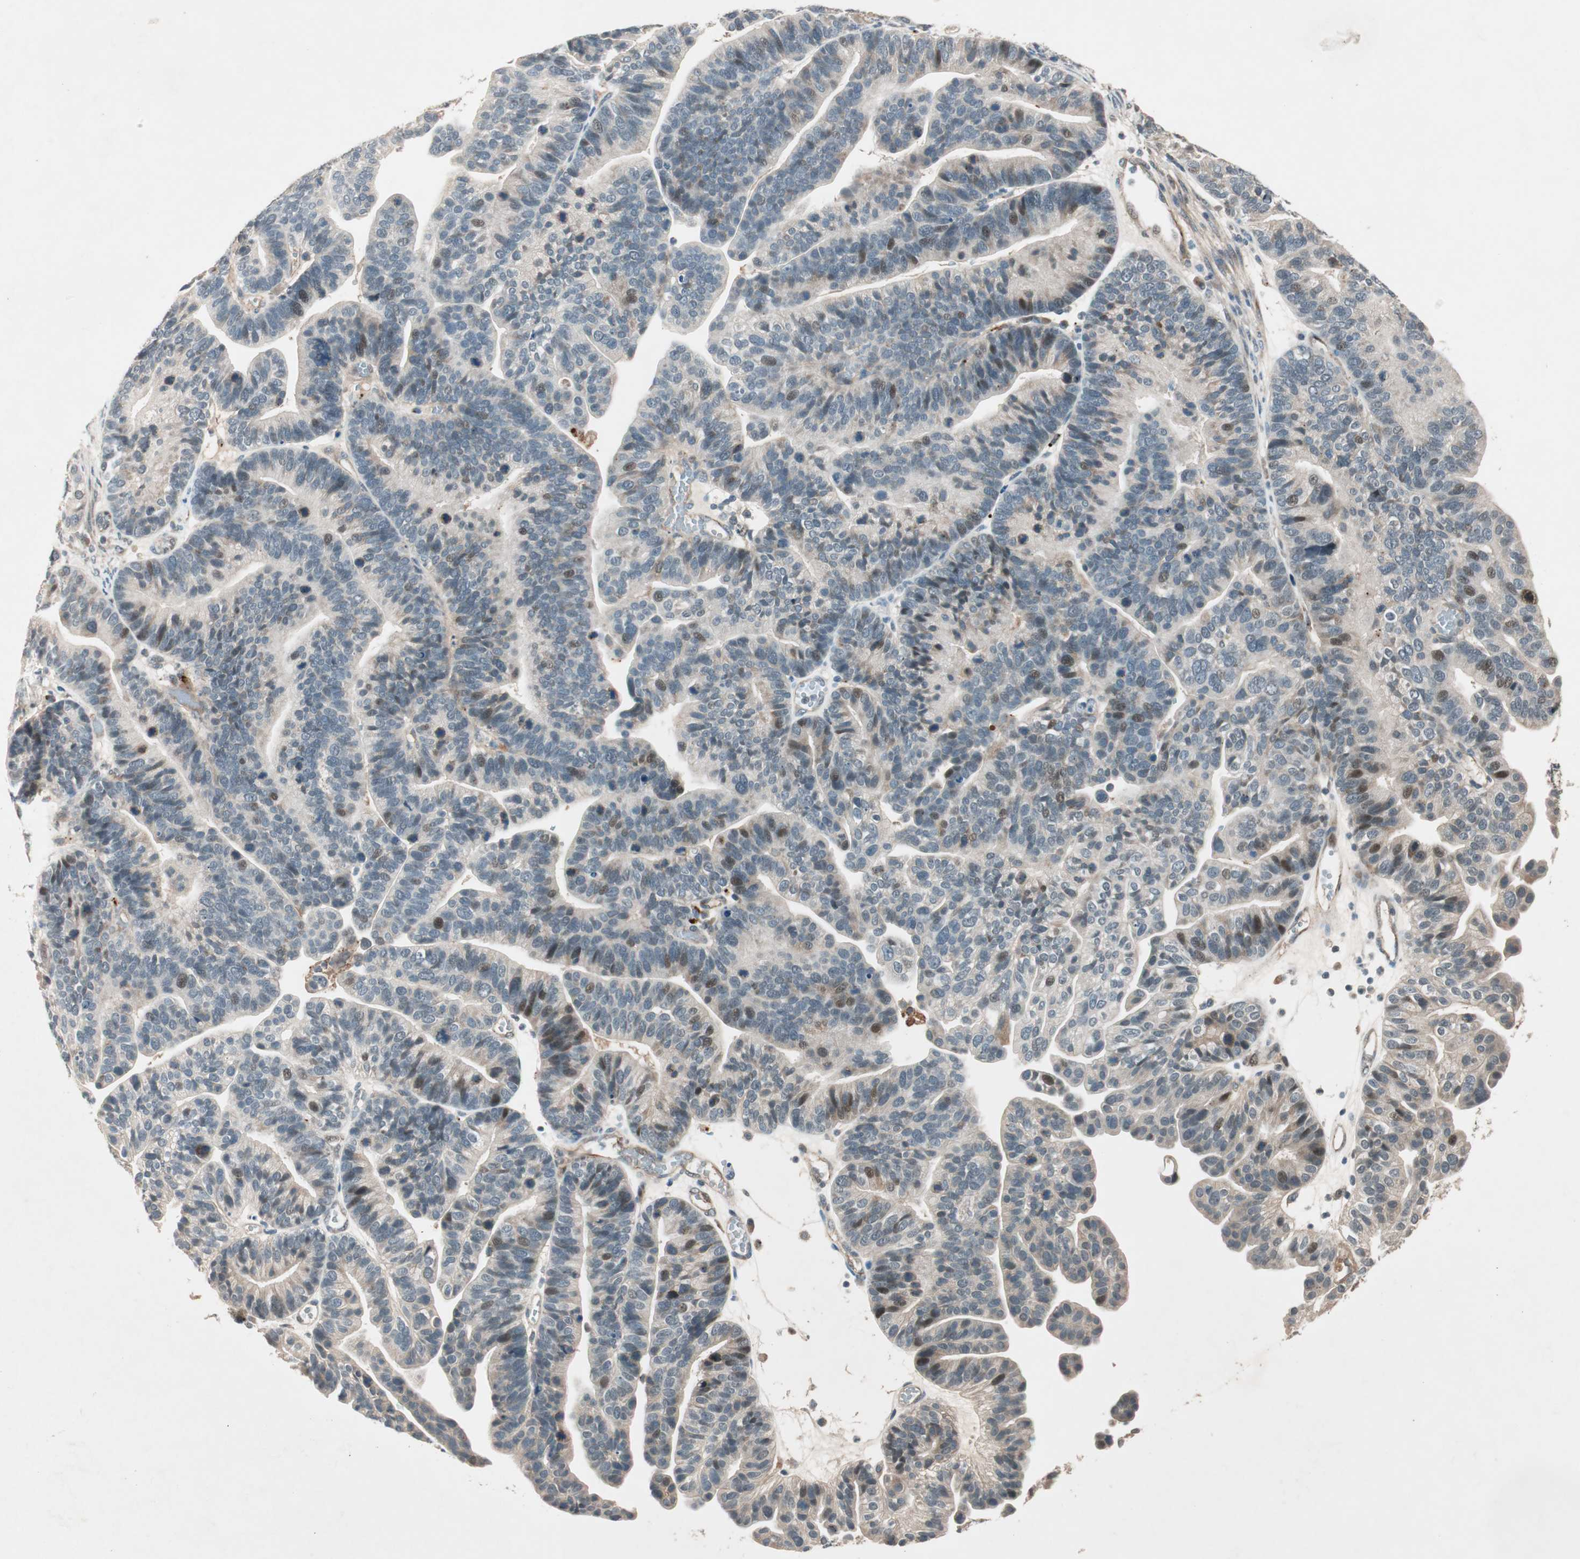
{"staining": {"intensity": "moderate", "quantity": "<25%", "location": "nuclear"}, "tissue": "ovarian cancer", "cell_type": "Tumor cells", "image_type": "cancer", "snomed": [{"axis": "morphology", "description": "Cystadenocarcinoma, serous, NOS"}, {"axis": "topography", "description": "Ovary"}], "caption": "Immunohistochemical staining of human ovarian serous cystadenocarcinoma reveals low levels of moderate nuclear positivity in approximately <25% of tumor cells.", "gene": "EPHA6", "patient": {"sex": "female", "age": 56}}